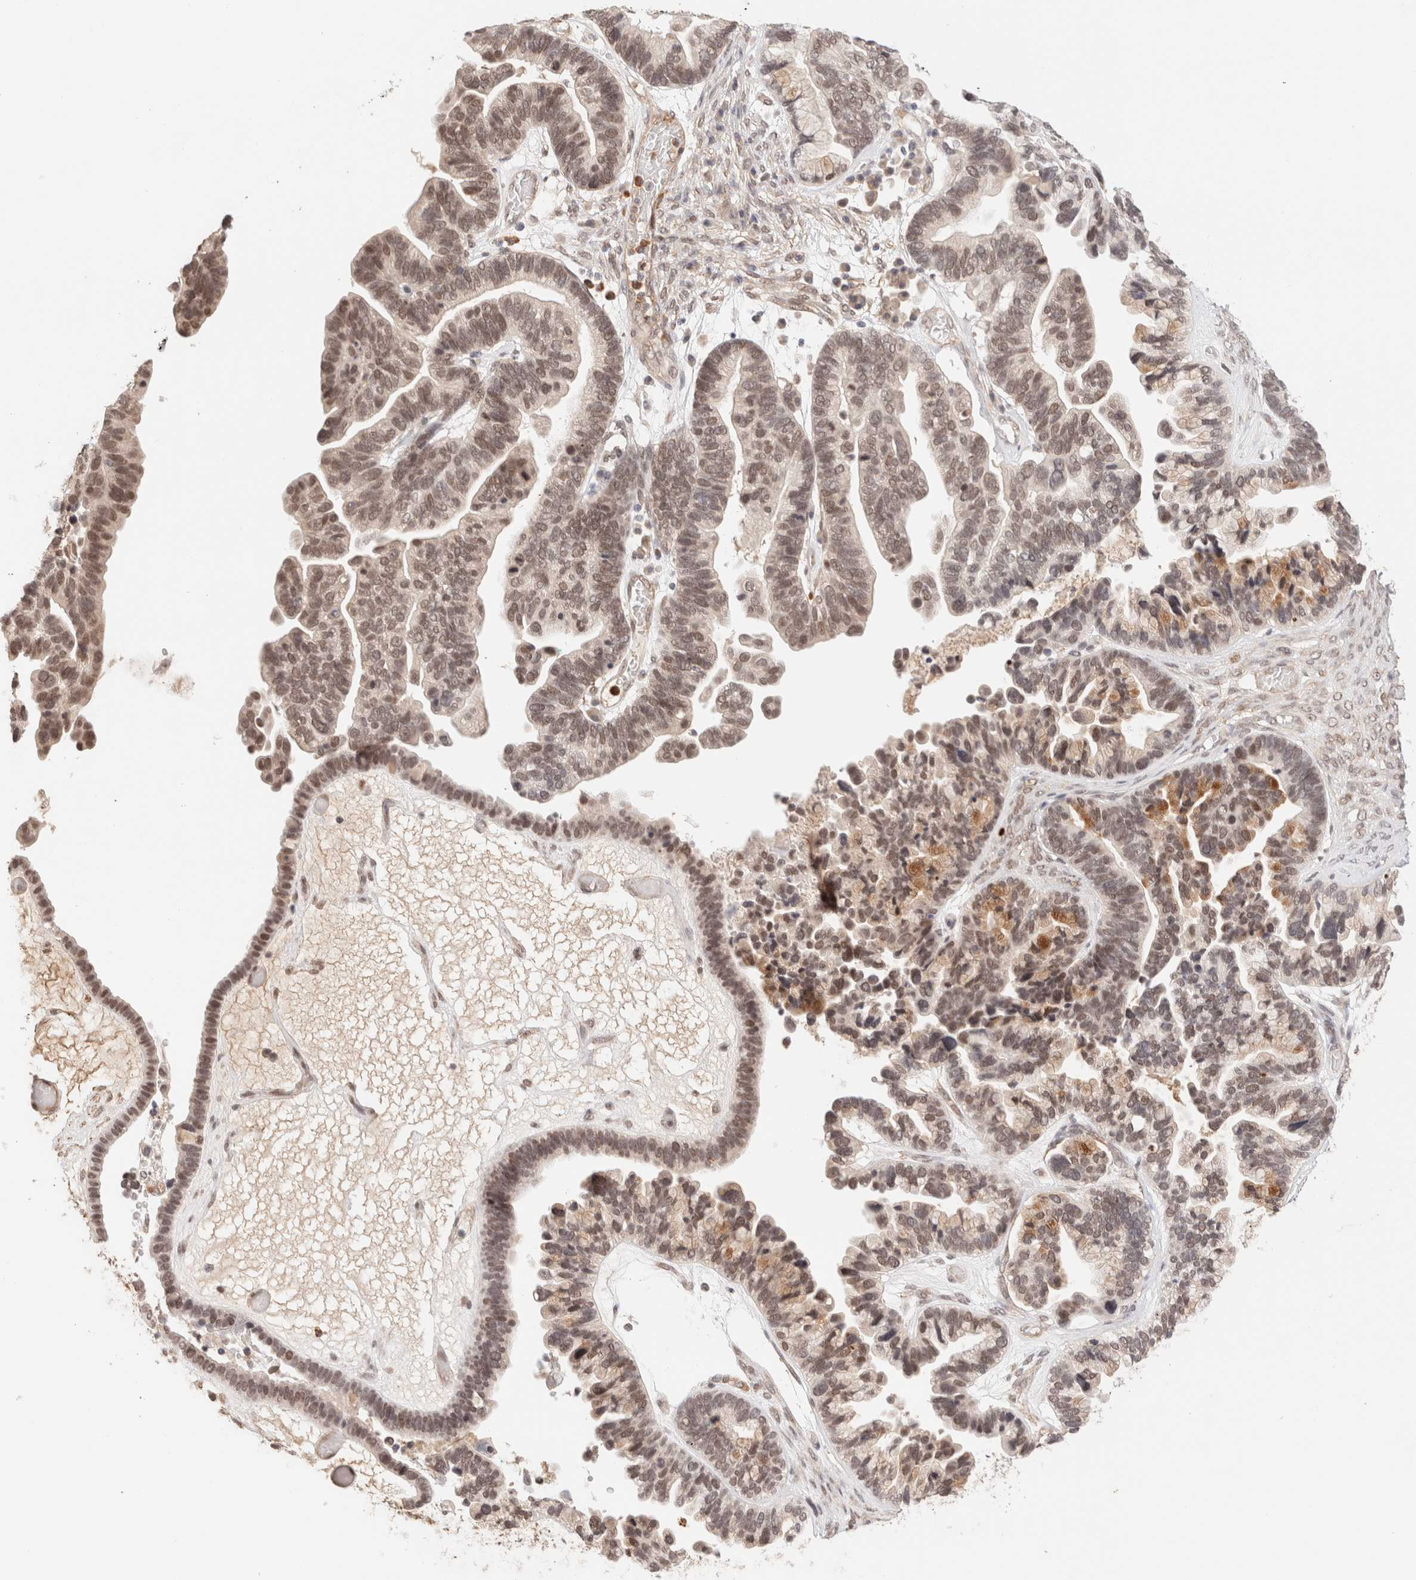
{"staining": {"intensity": "moderate", "quantity": ">75%", "location": "nuclear"}, "tissue": "ovarian cancer", "cell_type": "Tumor cells", "image_type": "cancer", "snomed": [{"axis": "morphology", "description": "Cystadenocarcinoma, serous, NOS"}, {"axis": "topography", "description": "Ovary"}], "caption": "Protein expression analysis of ovarian cancer exhibits moderate nuclear staining in approximately >75% of tumor cells.", "gene": "BRPF3", "patient": {"sex": "female", "age": 56}}